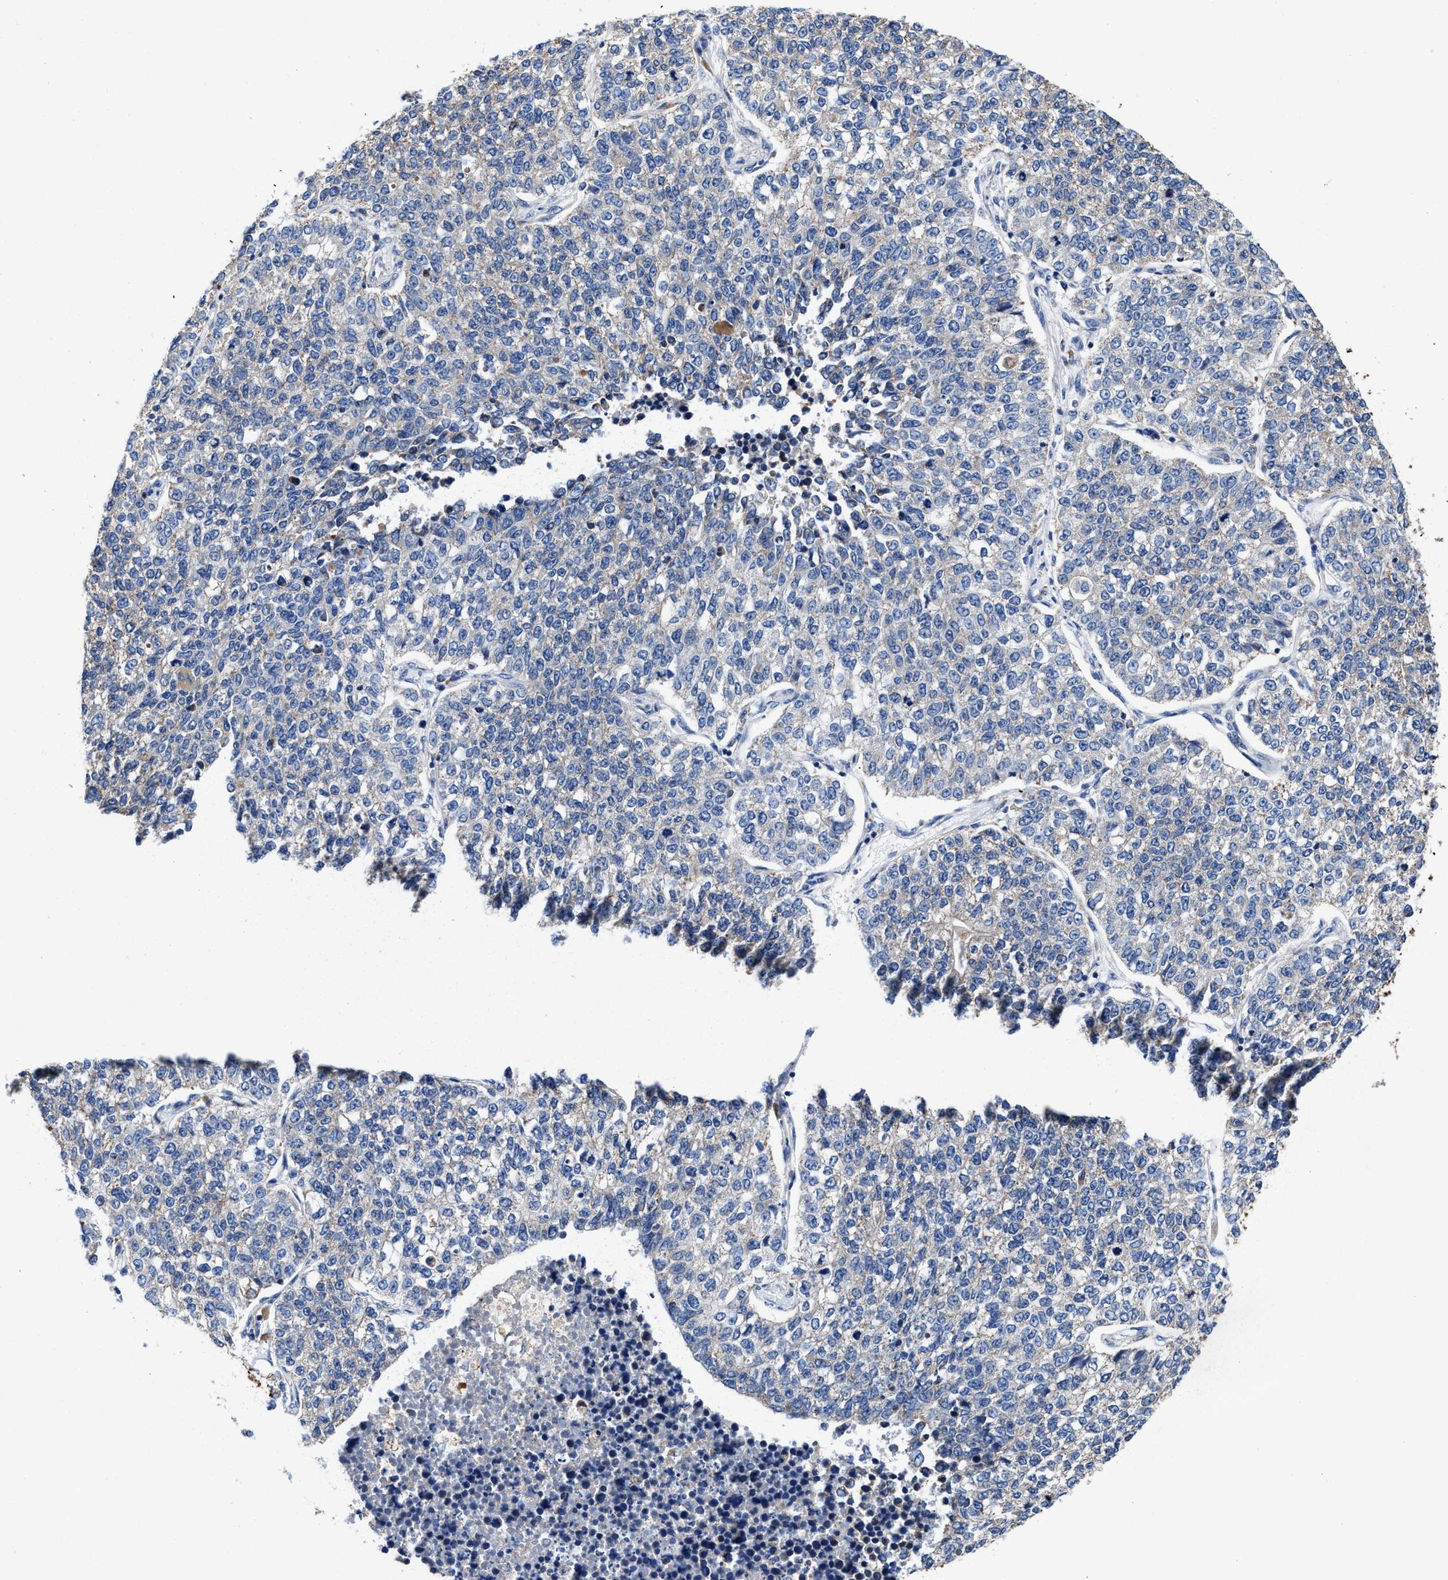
{"staining": {"intensity": "negative", "quantity": "none", "location": "none"}, "tissue": "lung cancer", "cell_type": "Tumor cells", "image_type": "cancer", "snomed": [{"axis": "morphology", "description": "Adenocarcinoma, NOS"}, {"axis": "topography", "description": "Lung"}], "caption": "Protein analysis of adenocarcinoma (lung) demonstrates no significant expression in tumor cells. (DAB (3,3'-diaminobenzidine) IHC visualized using brightfield microscopy, high magnification).", "gene": "TMEM30A", "patient": {"sex": "male", "age": 49}}